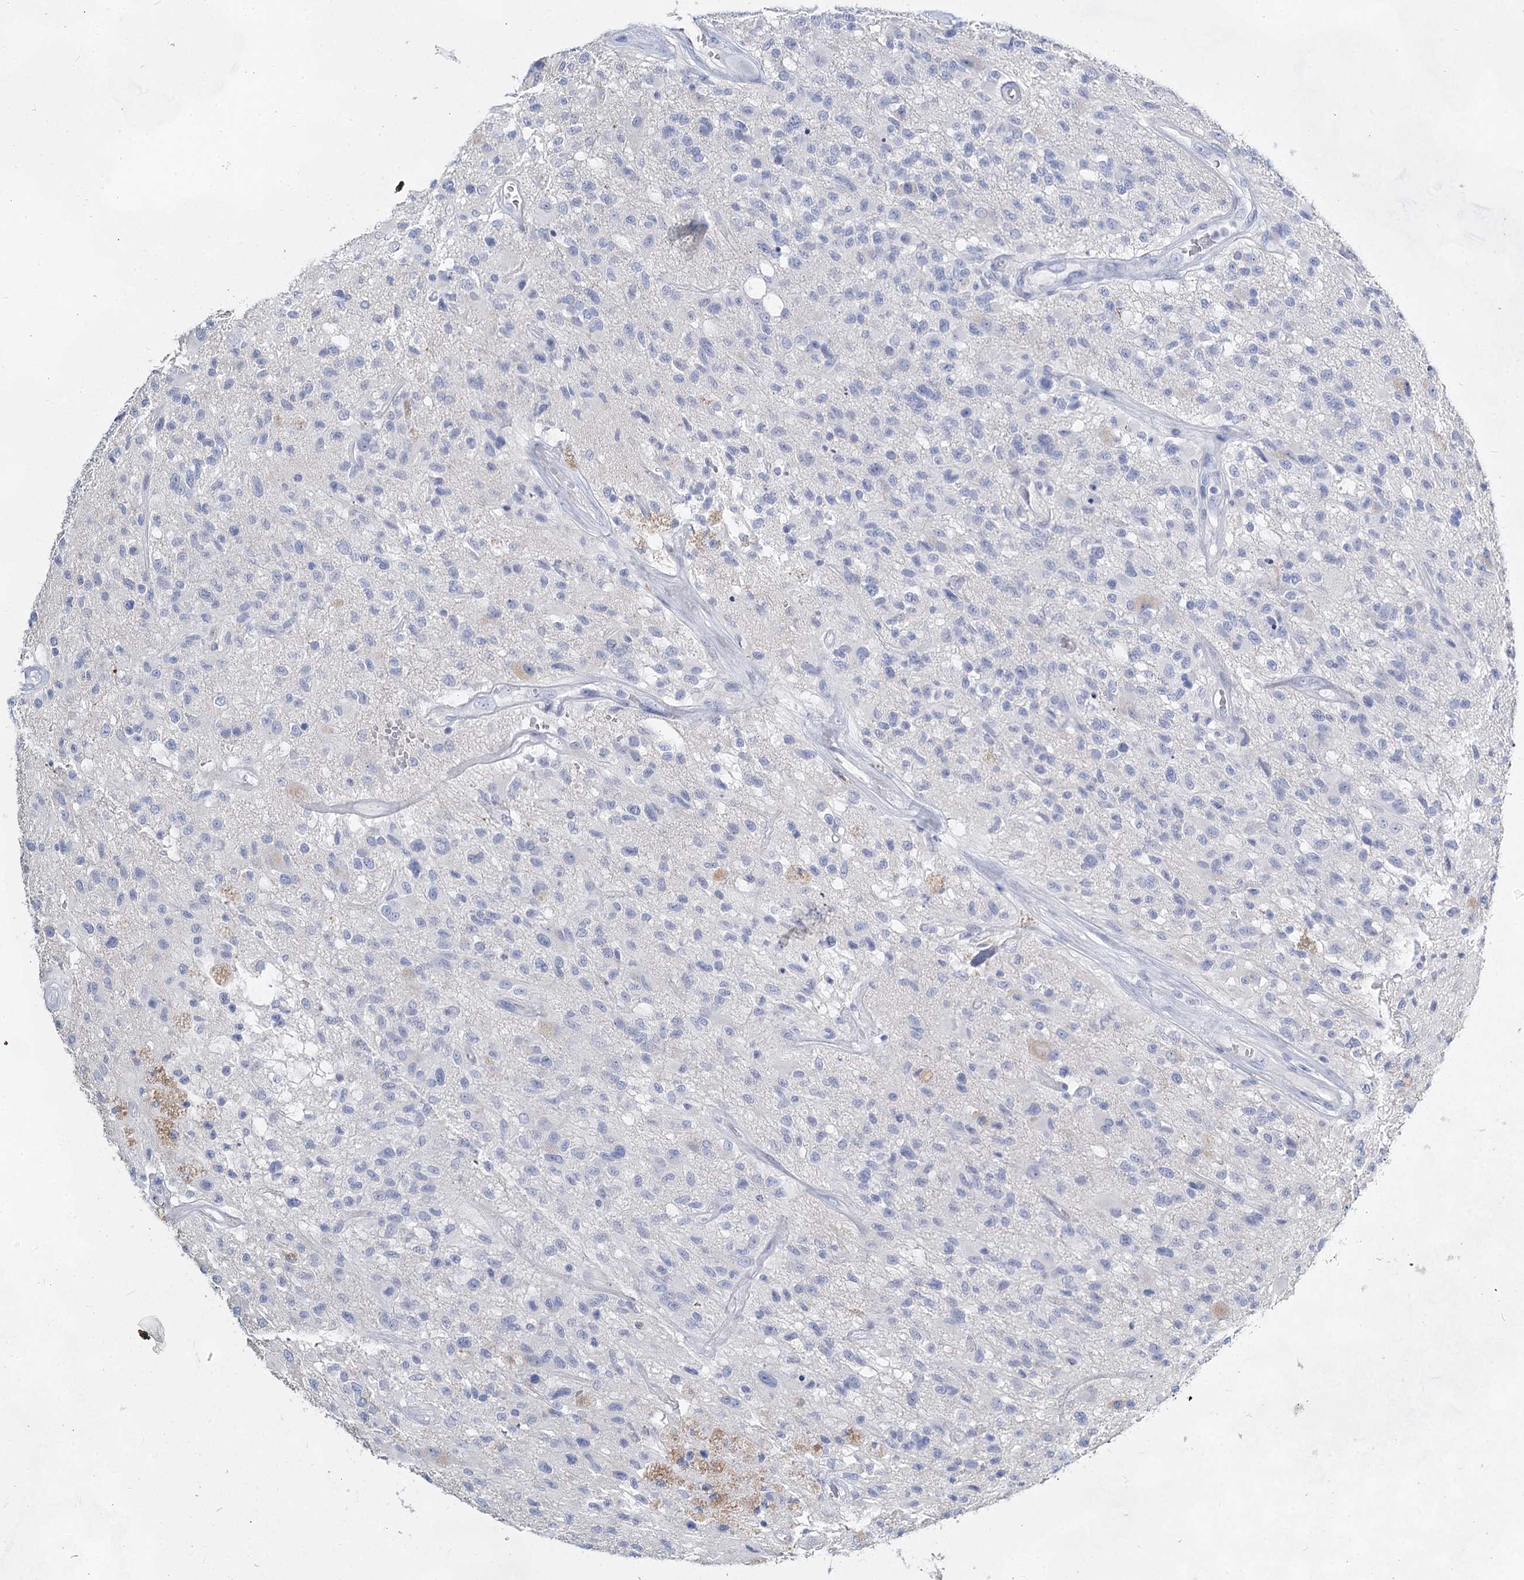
{"staining": {"intensity": "negative", "quantity": "none", "location": "none"}, "tissue": "glioma", "cell_type": "Tumor cells", "image_type": "cancer", "snomed": [{"axis": "morphology", "description": "Glioma, malignant, High grade"}, {"axis": "morphology", "description": "Glioblastoma, NOS"}, {"axis": "topography", "description": "Brain"}], "caption": "Immunohistochemistry (IHC) of human glioblastoma reveals no staining in tumor cells.", "gene": "SLC17A2", "patient": {"sex": "male", "age": 60}}